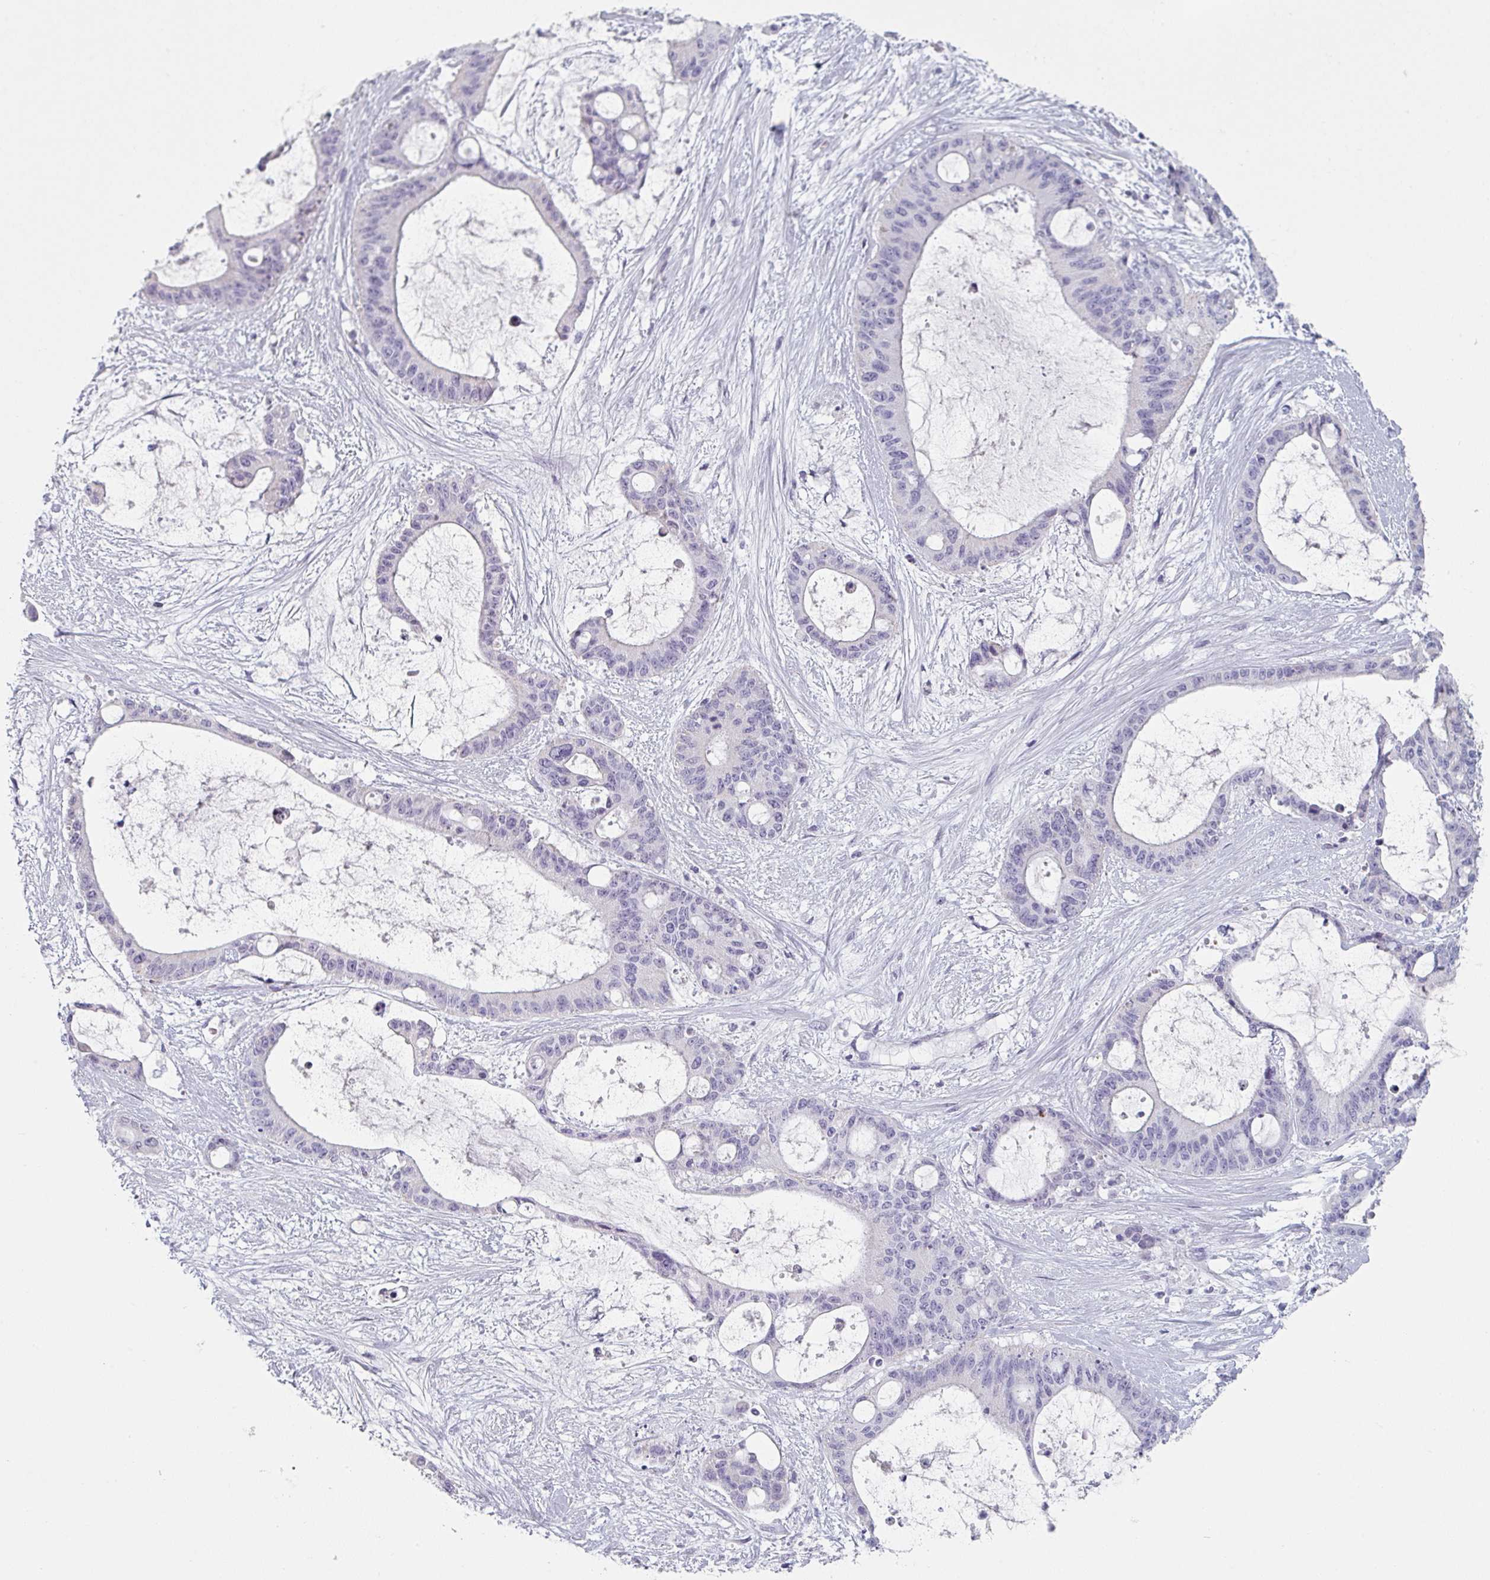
{"staining": {"intensity": "negative", "quantity": "none", "location": "none"}, "tissue": "liver cancer", "cell_type": "Tumor cells", "image_type": "cancer", "snomed": [{"axis": "morphology", "description": "Normal tissue, NOS"}, {"axis": "morphology", "description": "Cholangiocarcinoma"}, {"axis": "topography", "description": "Liver"}, {"axis": "topography", "description": "Peripheral nerve tissue"}], "caption": "The IHC micrograph has no significant positivity in tumor cells of liver cancer tissue. (DAB immunohistochemistry with hematoxylin counter stain).", "gene": "SFTPA1", "patient": {"sex": "female", "age": 73}}